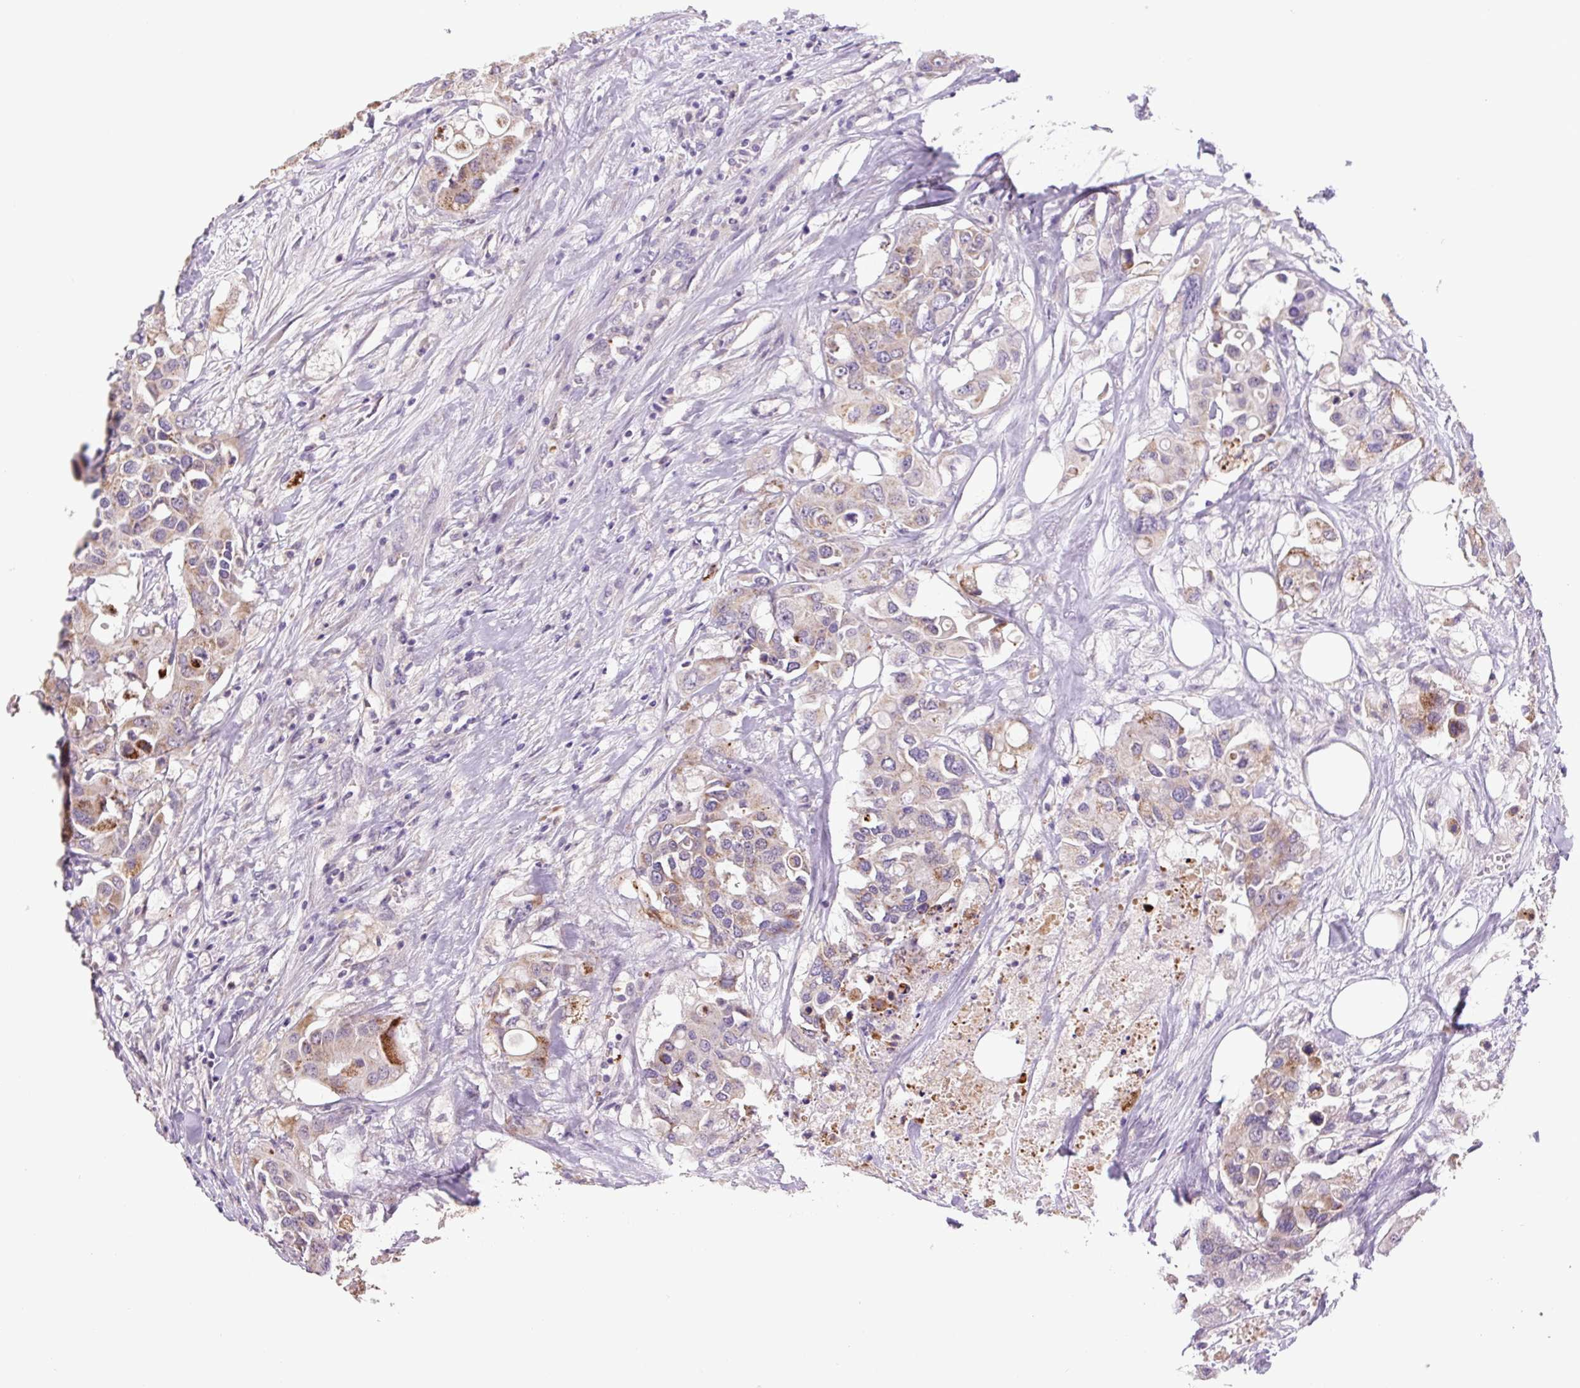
{"staining": {"intensity": "moderate", "quantity": "<25%", "location": "cytoplasmic/membranous"}, "tissue": "colorectal cancer", "cell_type": "Tumor cells", "image_type": "cancer", "snomed": [{"axis": "morphology", "description": "Adenocarcinoma, NOS"}, {"axis": "topography", "description": "Colon"}], "caption": "Protein staining by IHC displays moderate cytoplasmic/membranous staining in approximately <25% of tumor cells in adenocarcinoma (colorectal). The staining was performed using DAB (3,3'-diaminobenzidine) to visualize the protein expression in brown, while the nuclei were stained in blue with hematoxylin (Magnification: 20x).", "gene": "TMEM160", "patient": {"sex": "male", "age": 77}}